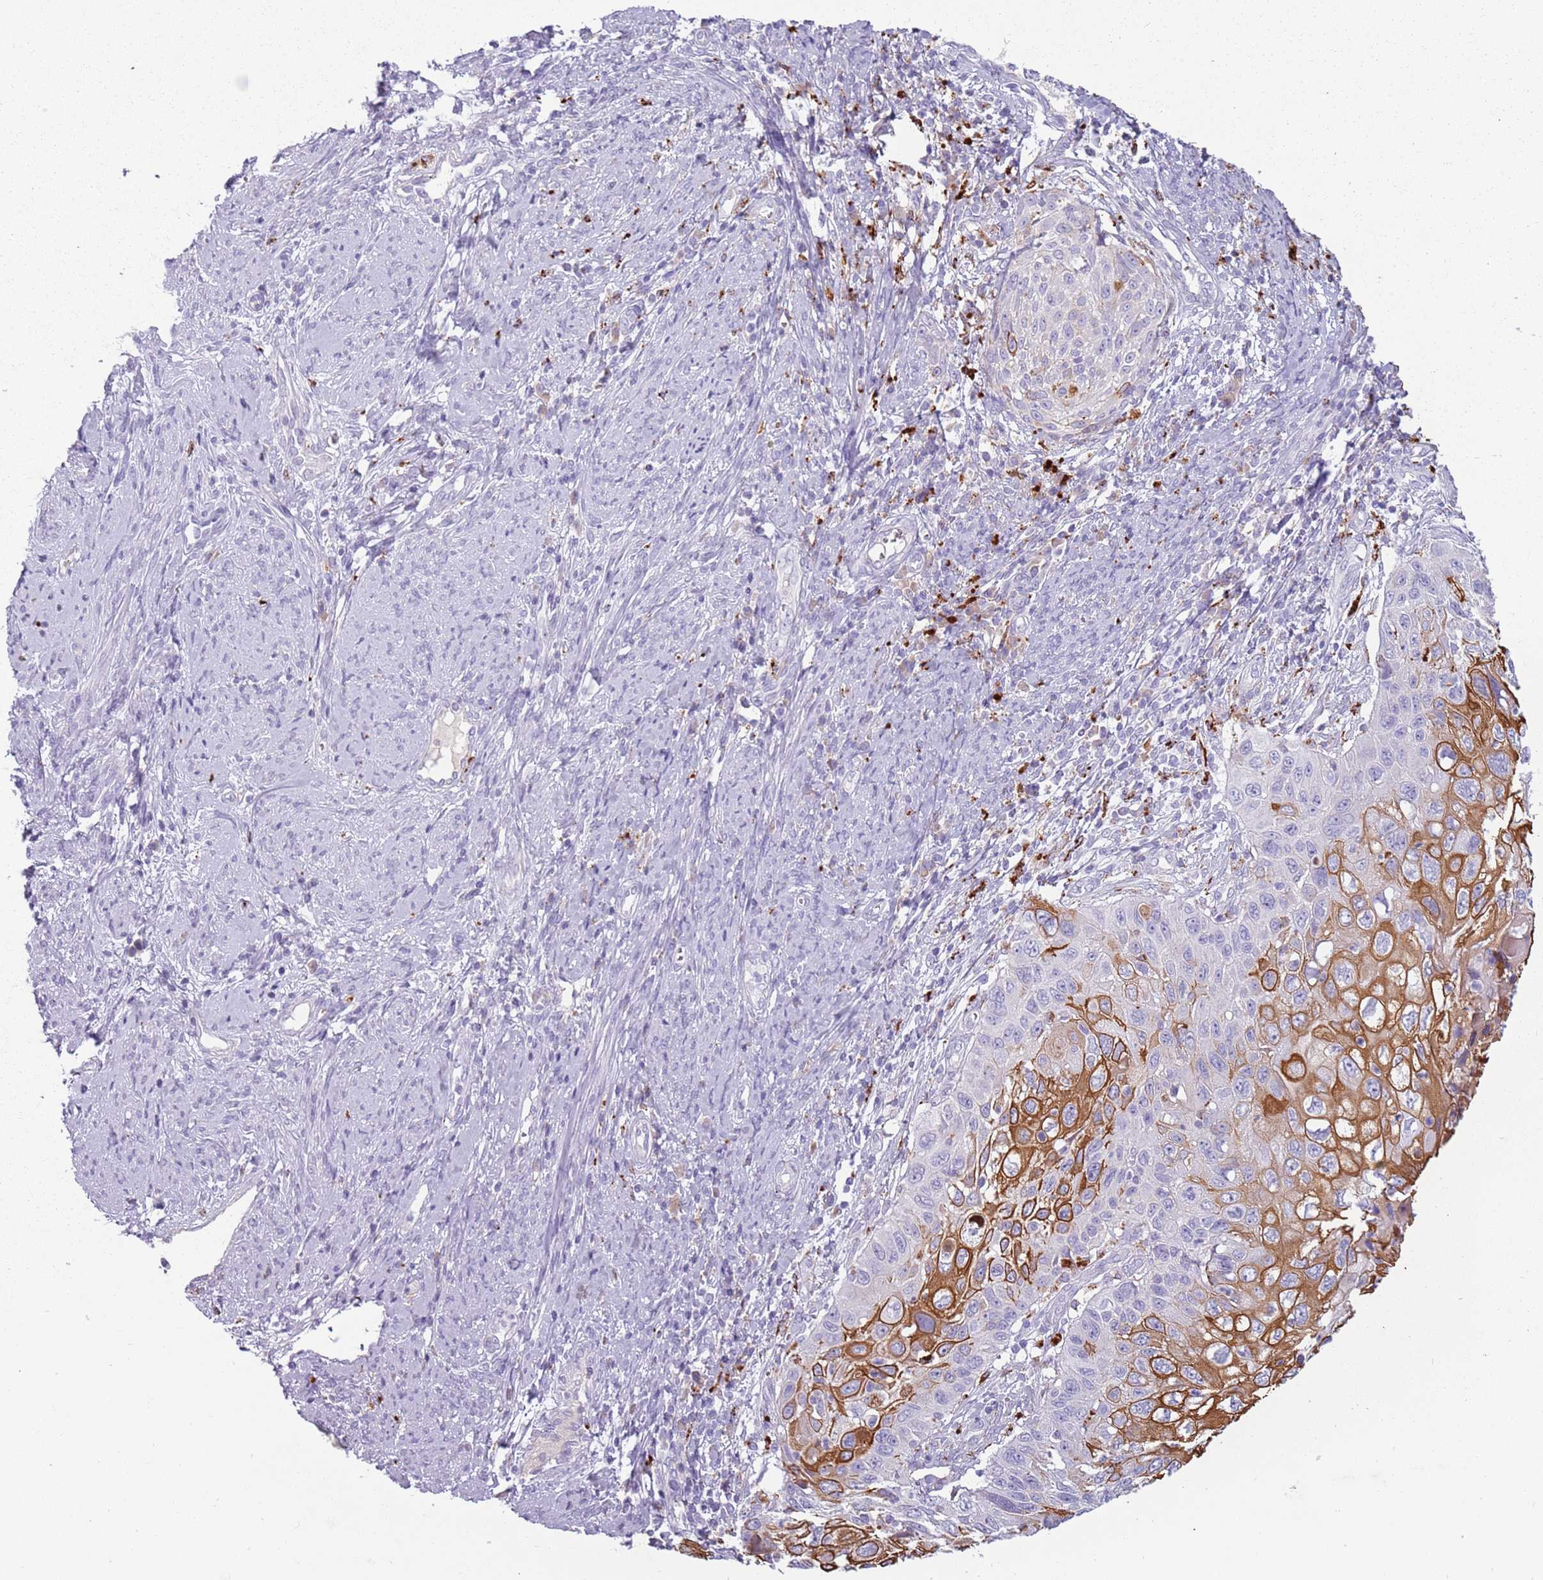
{"staining": {"intensity": "moderate", "quantity": ">75%", "location": "cytoplasmic/membranous"}, "tissue": "cervical cancer", "cell_type": "Tumor cells", "image_type": "cancer", "snomed": [{"axis": "morphology", "description": "Squamous cell carcinoma, NOS"}, {"axis": "topography", "description": "Cervix"}], "caption": "Protein expression by immunohistochemistry shows moderate cytoplasmic/membranous staining in approximately >75% of tumor cells in cervical squamous cell carcinoma.", "gene": "NWD2", "patient": {"sex": "female", "age": 70}}